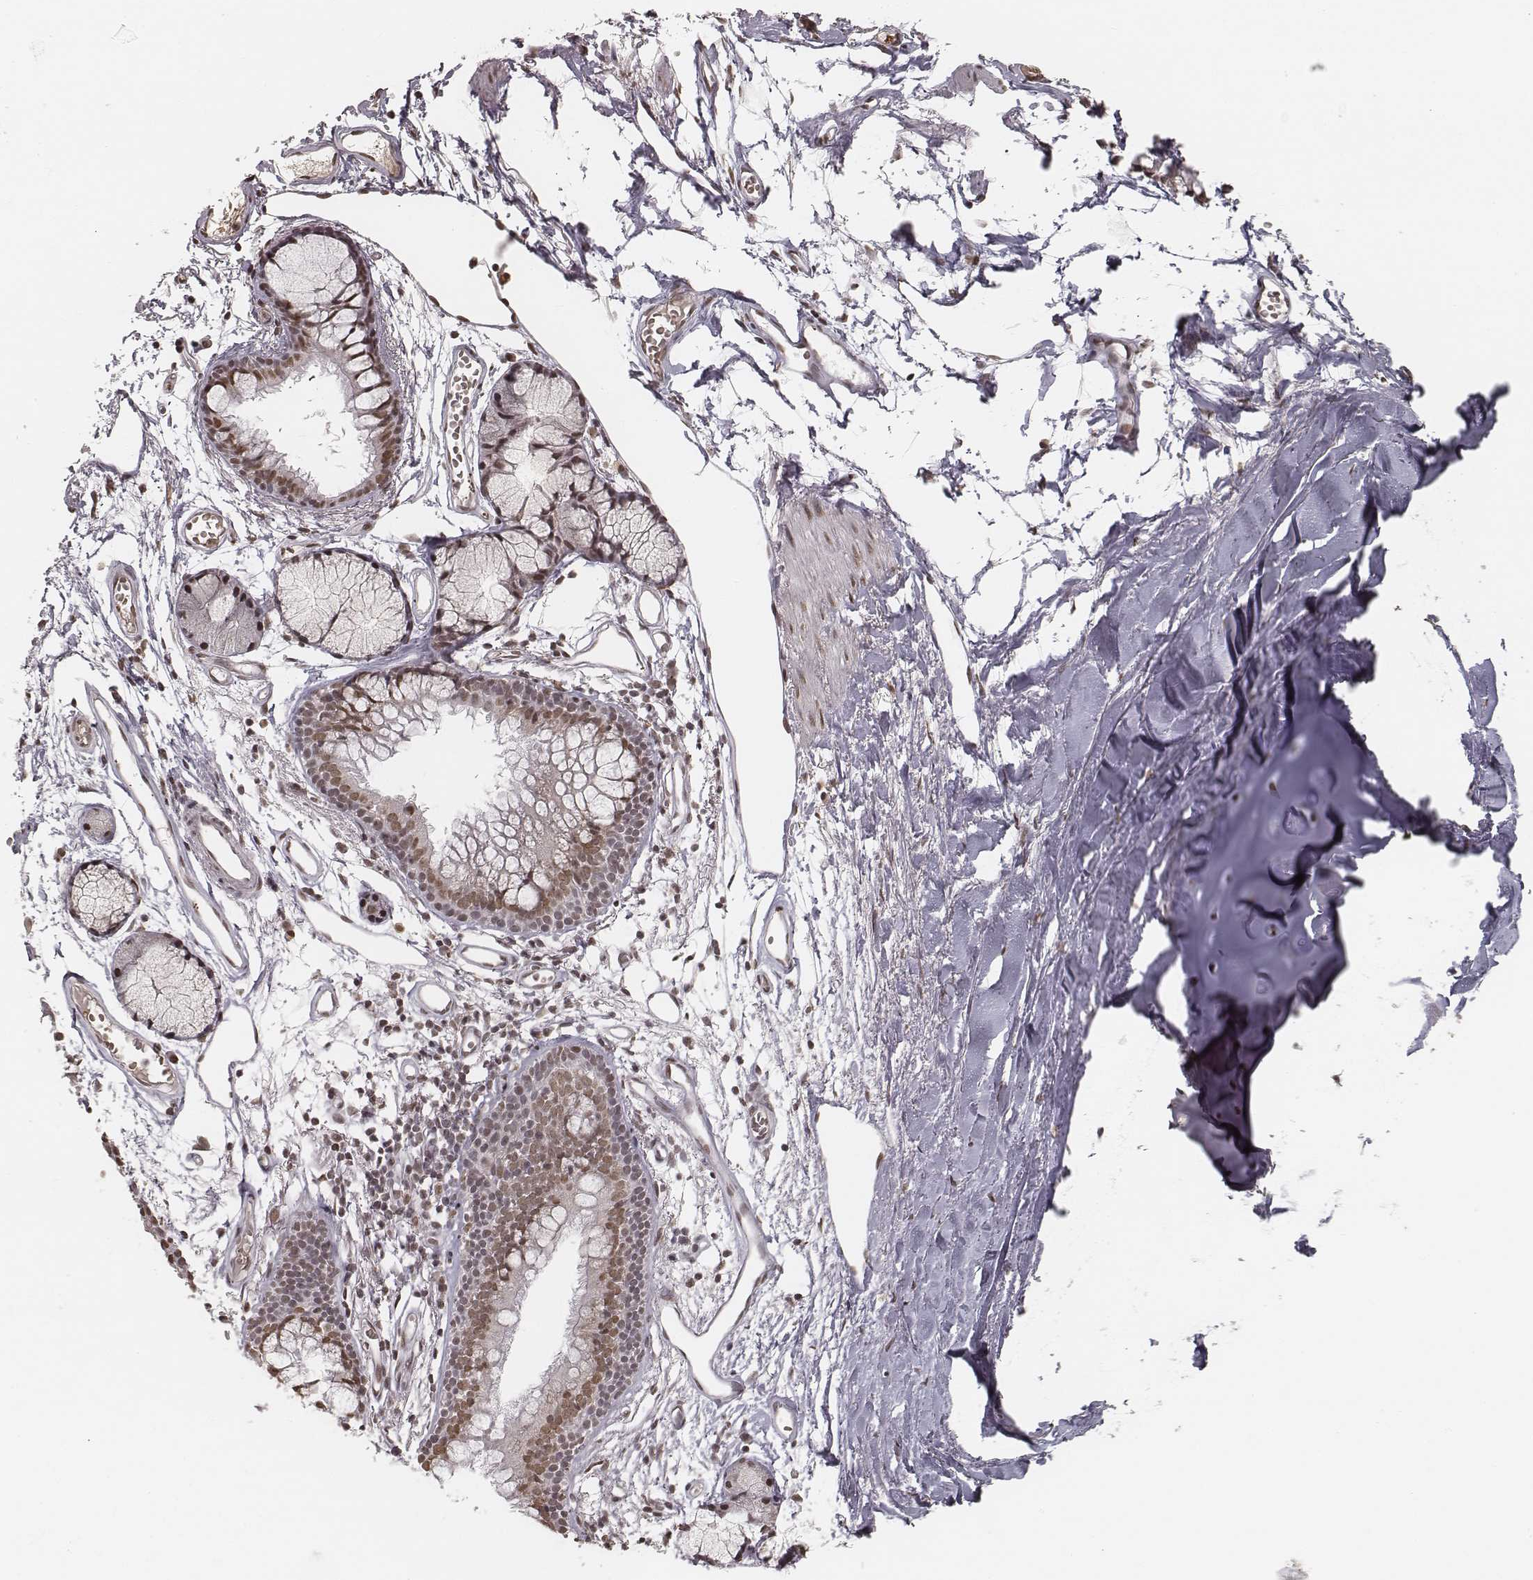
{"staining": {"intensity": "moderate", "quantity": ">75%", "location": "nuclear"}, "tissue": "soft tissue", "cell_type": "Chondrocytes", "image_type": "normal", "snomed": [{"axis": "morphology", "description": "Normal tissue, NOS"}, {"axis": "topography", "description": "Cartilage tissue"}, {"axis": "topography", "description": "Bronchus"}], "caption": "The micrograph reveals immunohistochemical staining of benign soft tissue. There is moderate nuclear expression is seen in approximately >75% of chondrocytes. Using DAB (3,3'-diaminobenzidine) (brown) and hematoxylin (blue) stains, captured at high magnification using brightfield microscopy.", "gene": "HMGA2", "patient": {"sex": "female", "age": 79}}